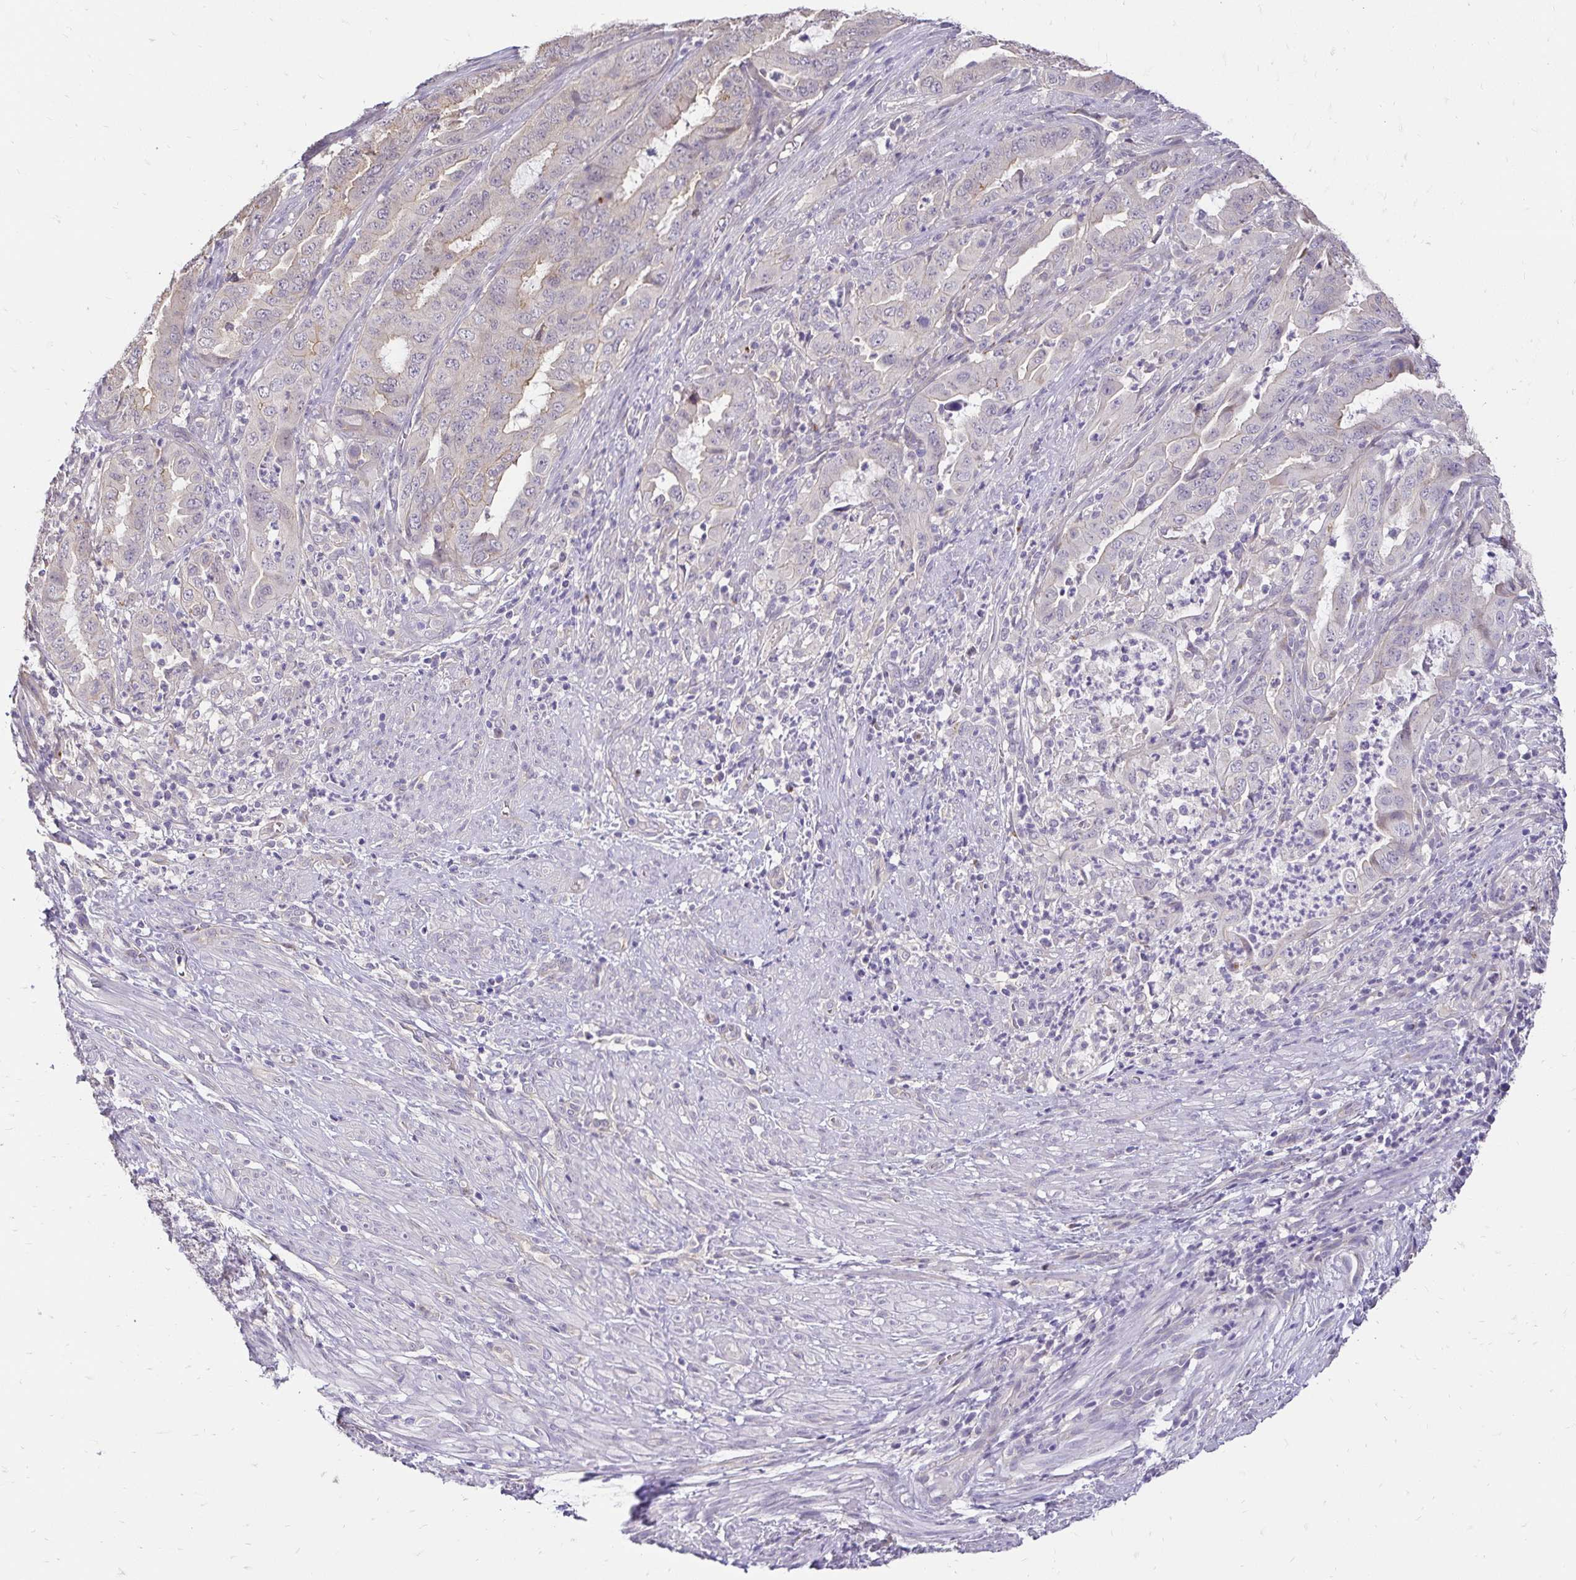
{"staining": {"intensity": "negative", "quantity": "none", "location": "none"}, "tissue": "endometrial cancer", "cell_type": "Tumor cells", "image_type": "cancer", "snomed": [{"axis": "morphology", "description": "Adenocarcinoma, NOS"}, {"axis": "topography", "description": "Endometrium"}], "caption": "The photomicrograph exhibits no significant positivity in tumor cells of endometrial cancer (adenocarcinoma).", "gene": "SLC9A1", "patient": {"sex": "female", "age": 51}}